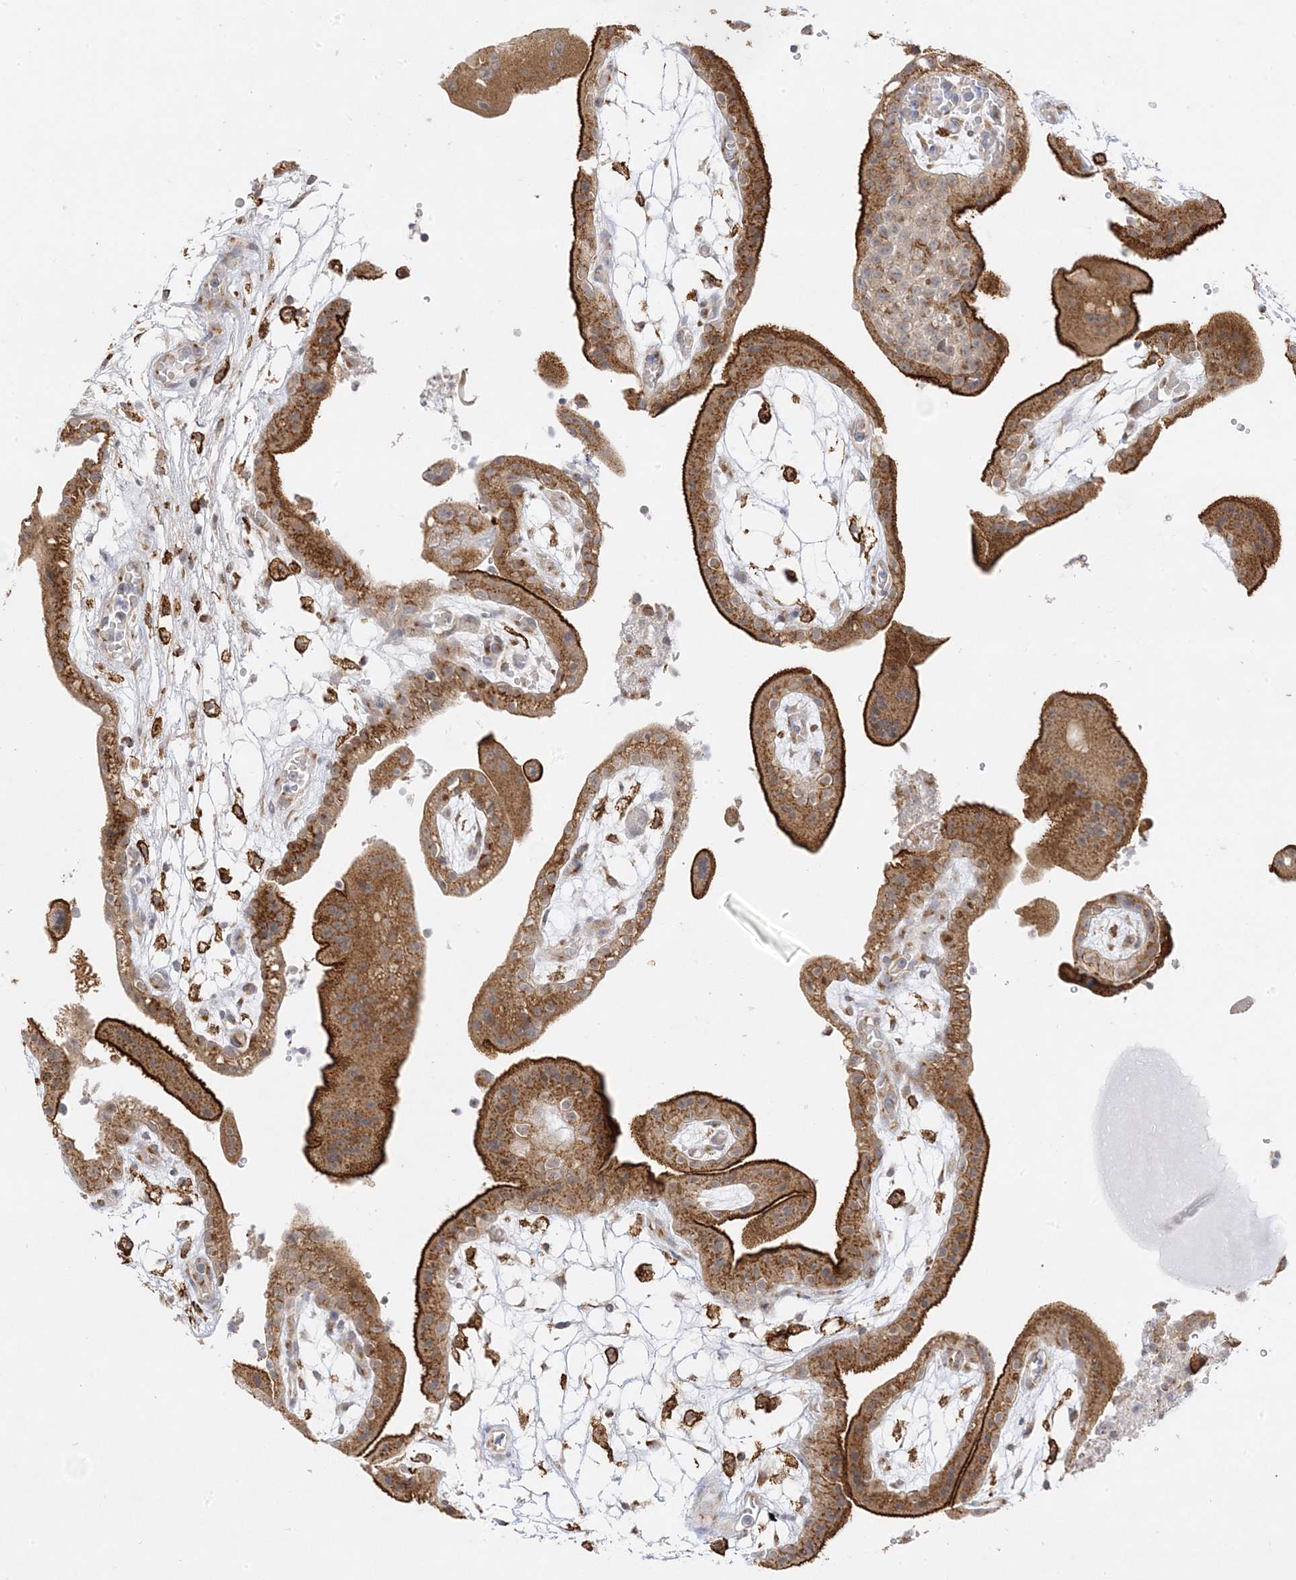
{"staining": {"intensity": "moderate", "quantity": ">75%", "location": "cytoplasmic/membranous,nuclear"}, "tissue": "placenta", "cell_type": "Decidual cells", "image_type": "normal", "snomed": [{"axis": "morphology", "description": "Normal tissue, NOS"}, {"axis": "topography", "description": "Placenta"}], "caption": "This is a histology image of immunohistochemistry (IHC) staining of benign placenta, which shows moderate expression in the cytoplasmic/membranous,nuclear of decidual cells.", "gene": "C2CD2", "patient": {"sex": "female", "age": 18}}